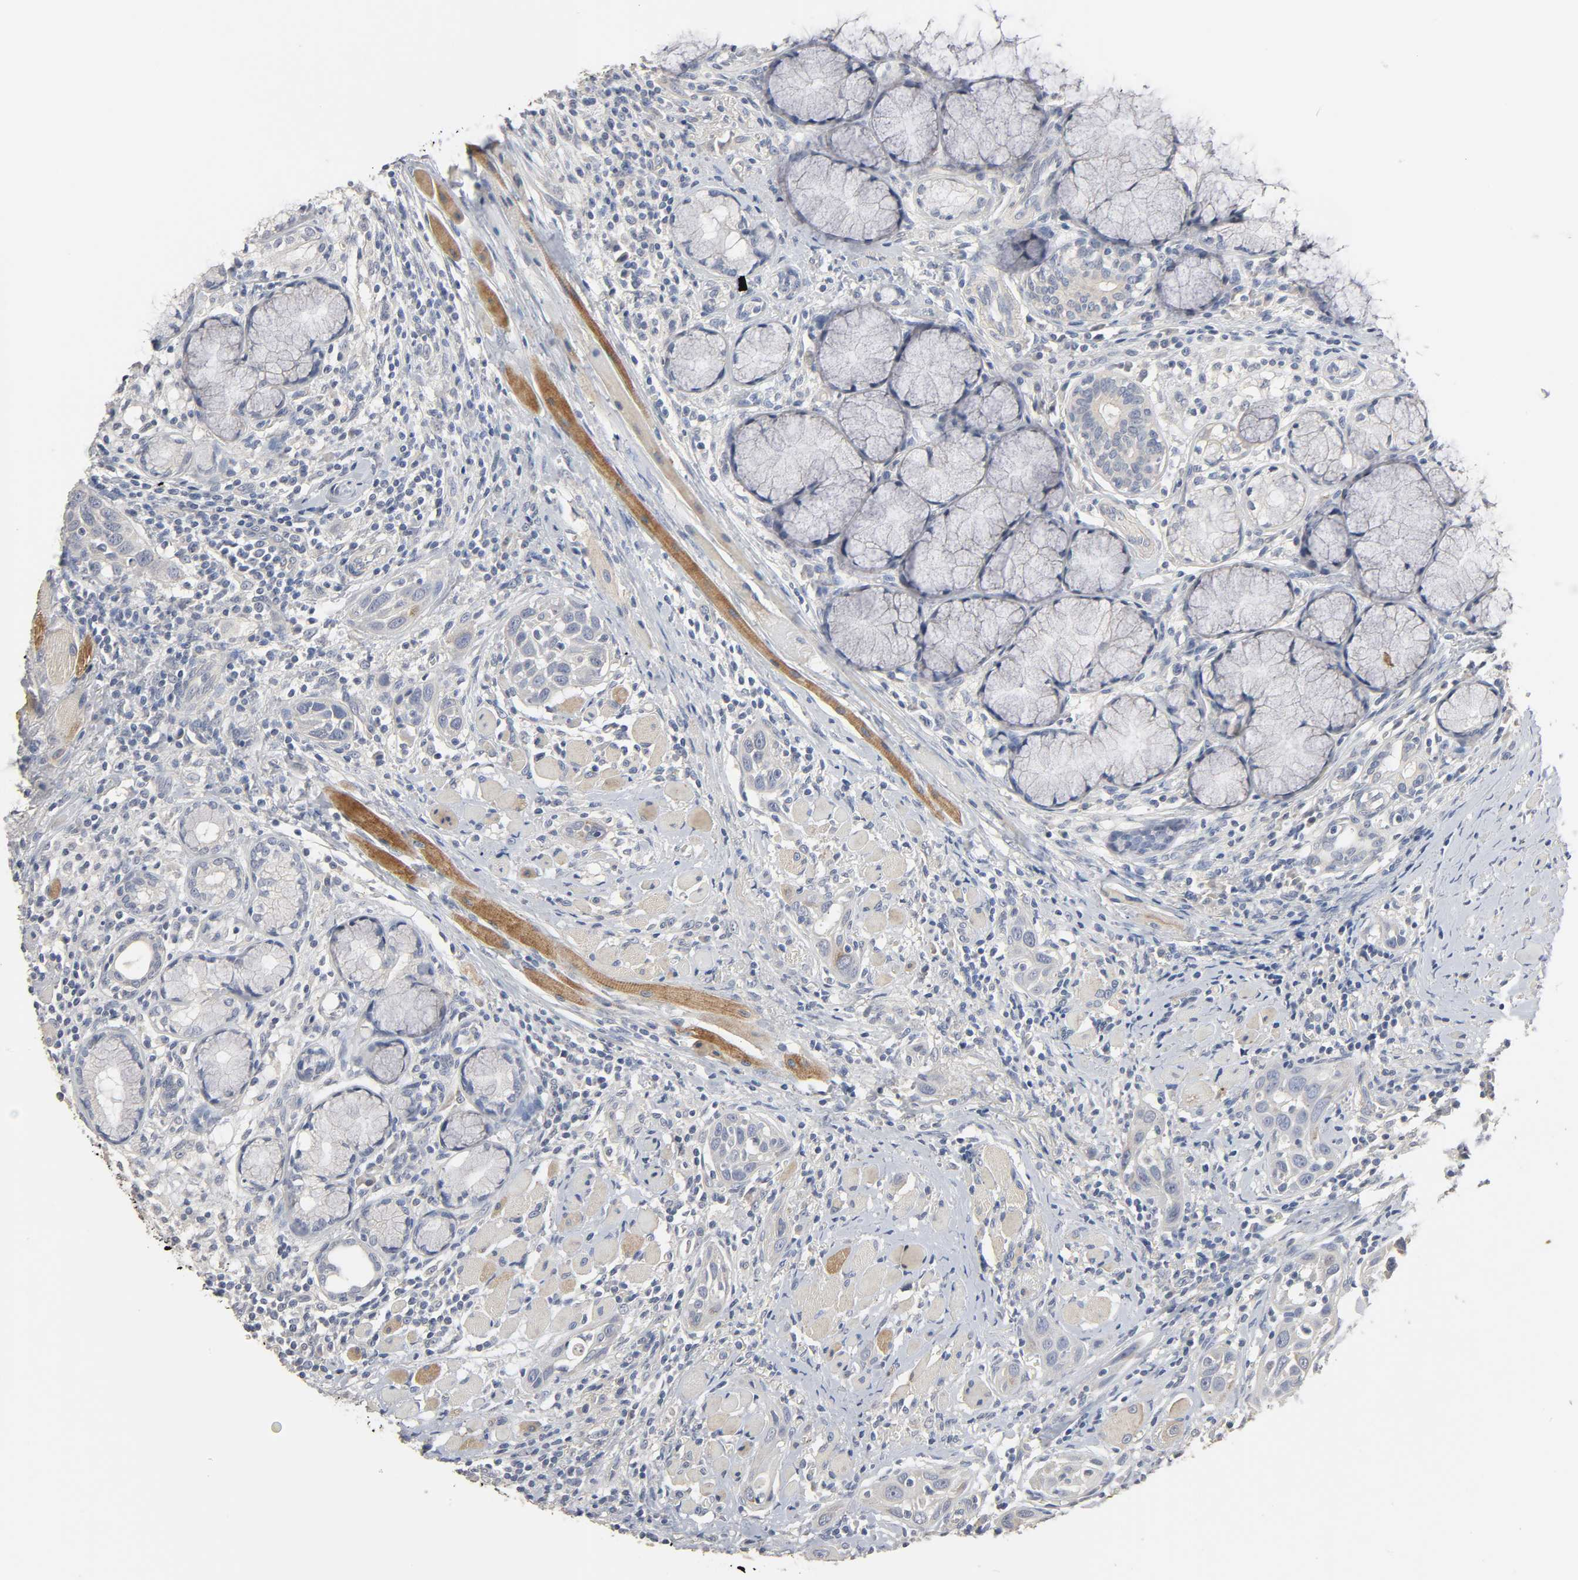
{"staining": {"intensity": "negative", "quantity": "none", "location": "none"}, "tissue": "head and neck cancer", "cell_type": "Tumor cells", "image_type": "cancer", "snomed": [{"axis": "morphology", "description": "Squamous cell carcinoma, NOS"}, {"axis": "topography", "description": "Oral tissue"}, {"axis": "topography", "description": "Head-Neck"}], "caption": "This is an immunohistochemistry micrograph of human head and neck cancer (squamous cell carcinoma). There is no expression in tumor cells.", "gene": "SLC10A2", "patient": {"sex": "female", "age": 50}}